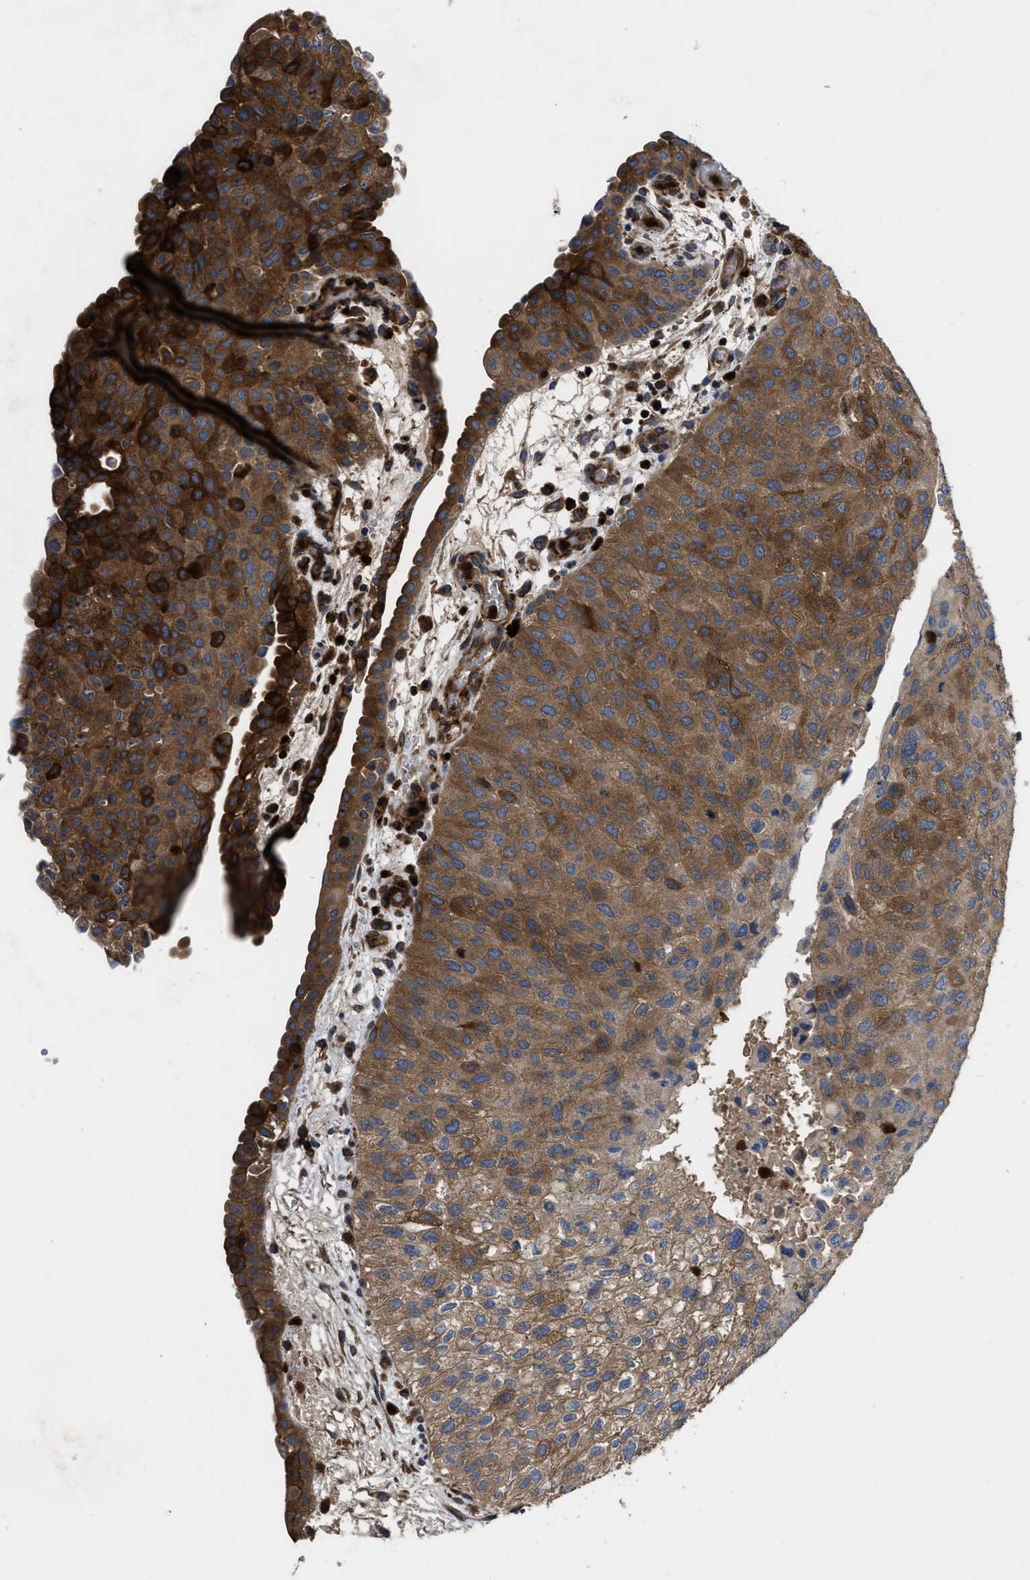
{"staining": {"intensity": "strong", "quantity": ">75%", "location": "cytoplasmic/membranous"}, "tissue": "urothelial cancer", "cell_type": "Tumor cells", "image_type": "cancer", "snomed": [{"axis": "morphology", "description": "Urothelial carcinoma, Low grade"}, {"axis": "morphology", "description": "Urothelial carcinoma, High grade"}, {"axis": "topography", "description": "Urinary bladder"}], "caption": "DAB (3,3'-diaminobenzidine) immunohistochemical staining of urothelial cancer shows strong cytoplasmic/membranous protein staining in about >75% of tumor cells. The staining was performed using DAB, with brown indicating positive protein expression. Nuclei are stained blue with hematoxylin.", "gene": "YBEY", "patient": {"sex": "male", "age": 35}}